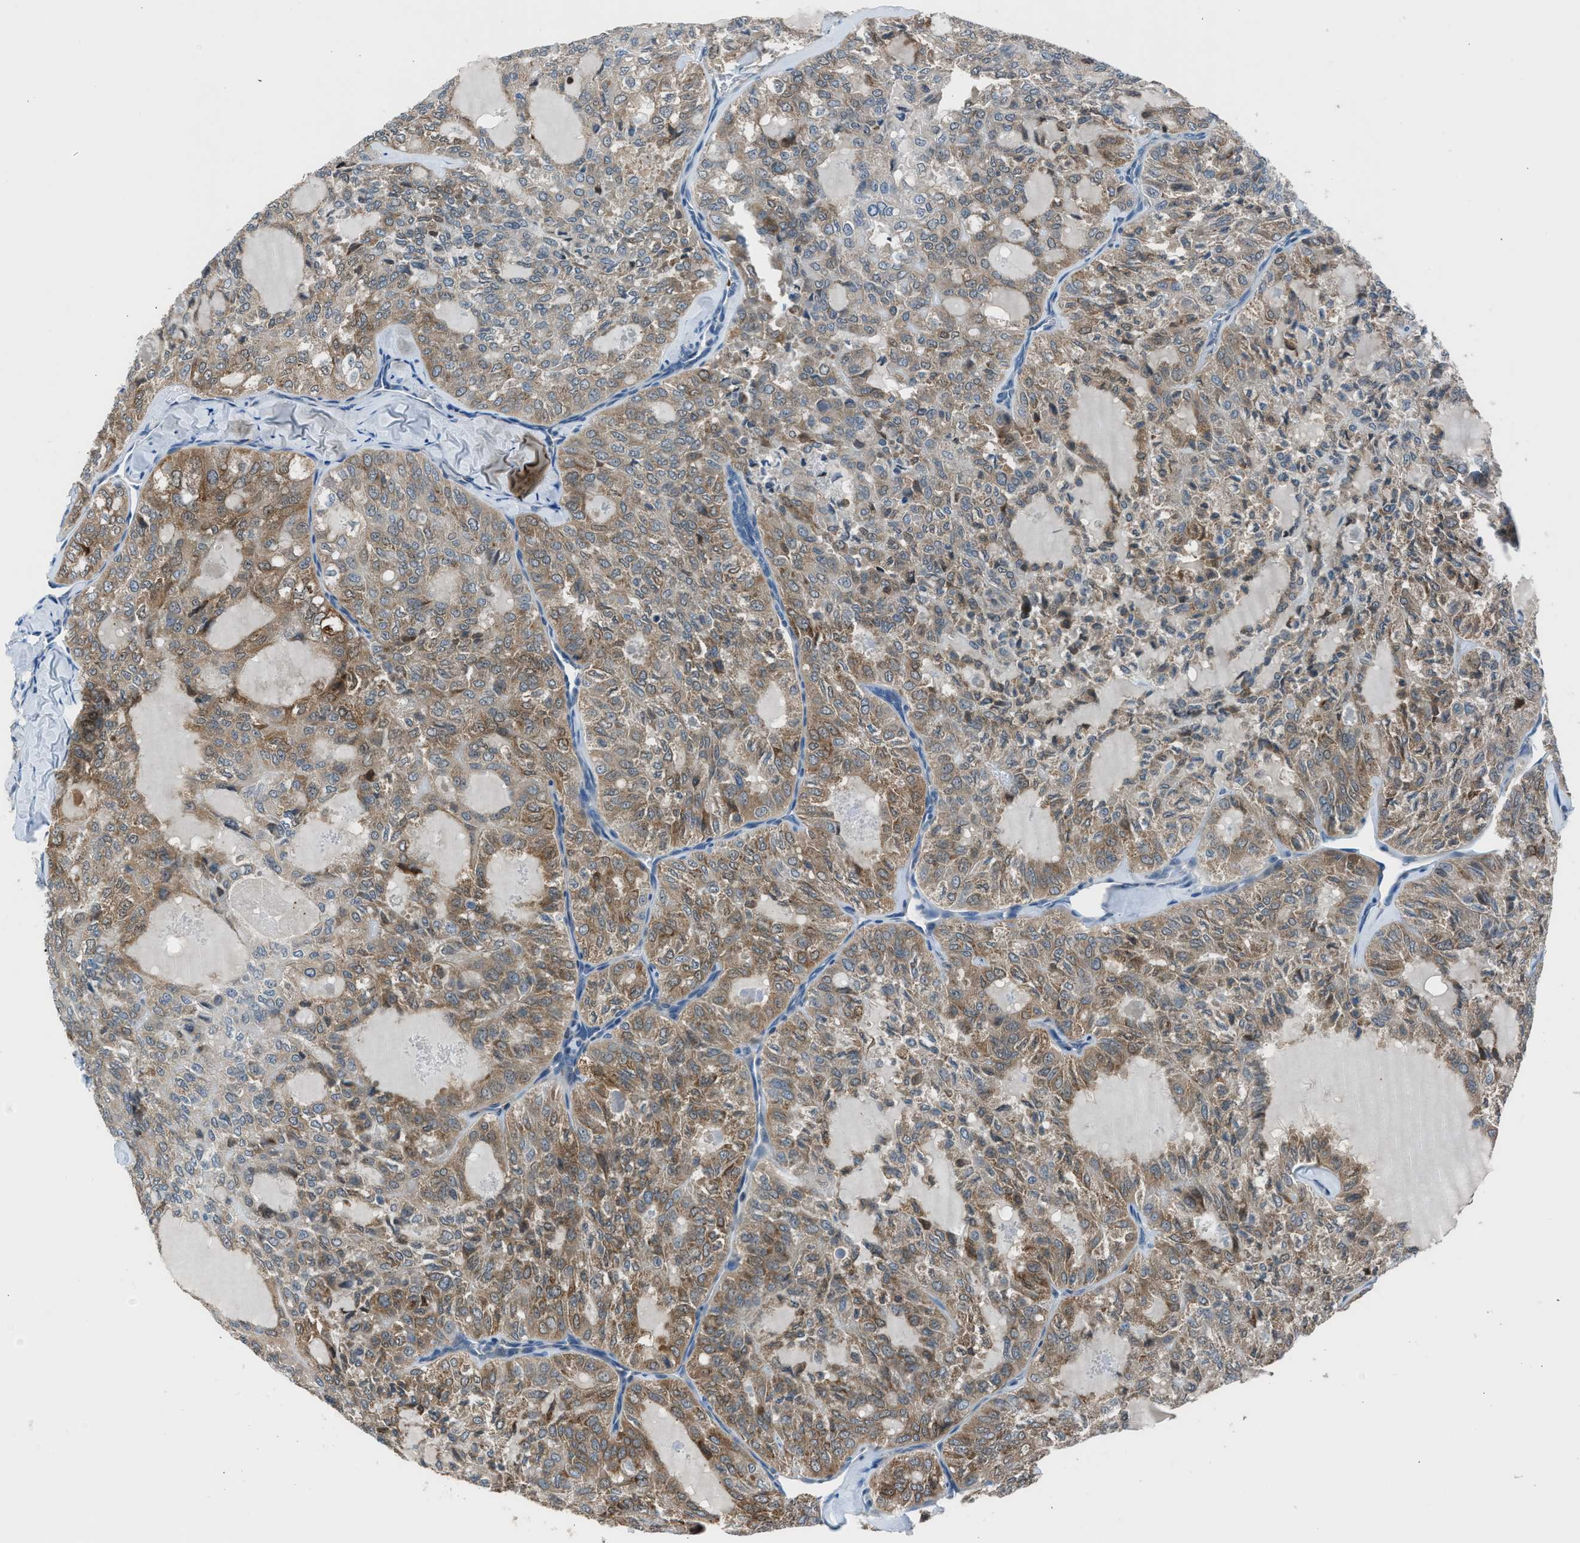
{"staining": {"intensity": "moderate", "quantity": ">75%", "location": "cytoplasmic/membranous"}, "tissue": "thyroid cancer", "cell_type": "Tumor cells", "image_type": "cancer", "snomed": [{"axis": "morphology", "description": "Follicular adenoma carcinoma, NOS"}, {"axis": "topography", "description": "Thyroid gland"}], "caption": "There is medium levels of moderate cytoplasmic/membranous expression in tumor cells of thyroid follicular adenoma carcinoma, as demonstrated by immunohistochemical staining (brown color).", "gene": "RNF41", "patient": {"sex": "male", "age": 75}}